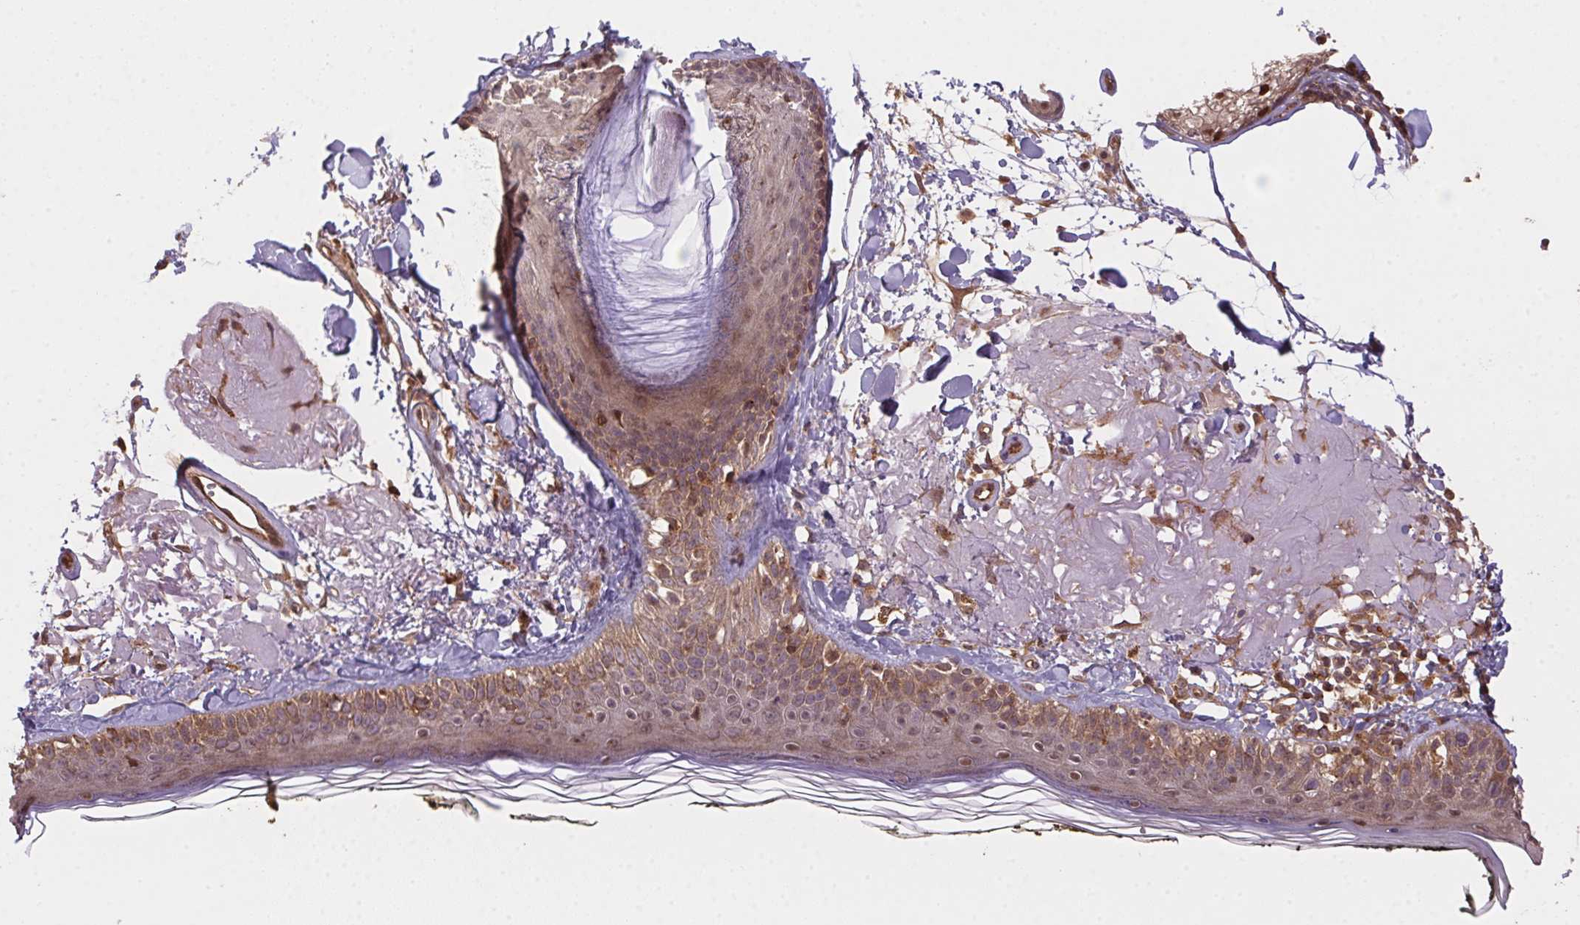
{"staining": {"intensity": "weak", "quantity": ">75%", "location": "cytoplasmic/membranous,nuclear"}, "tissue": "skin", "cell_type": "Fibroblasts", "image_type": "normal", "snomed": [{"axis": "morphology", "description": "Normal tissue, NOS"}, {"axis": "topography", "description": "Skin"}], "caption": "Weak cytoplasmic/membranous,nuclear positivity for a protein is present in approximately >75% of fibroblasts of normal skin using immunohistochemistry (IHC).", "gene": "MEX3D", "patient": {"sex": "male", "age": 76}}